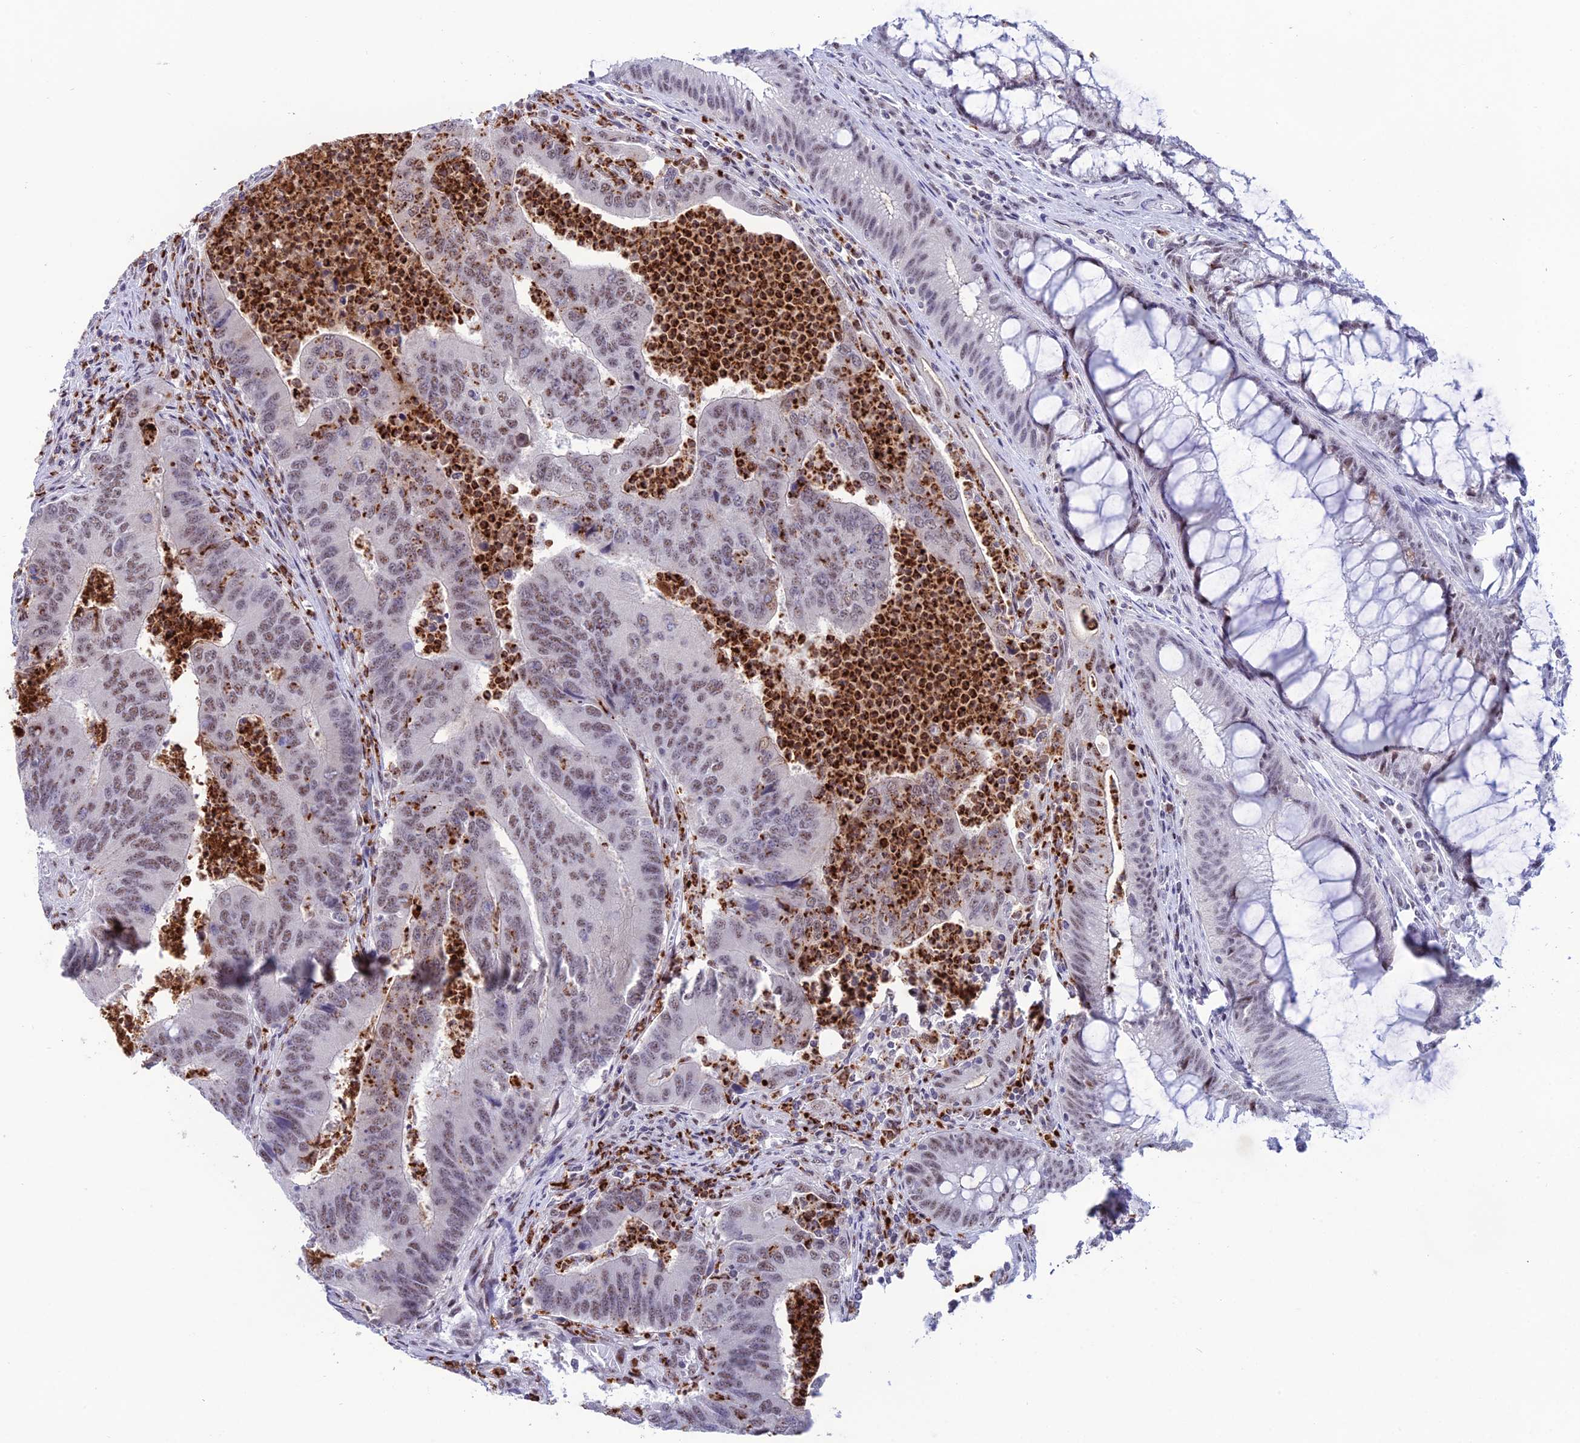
{"staining": {"intensity": "moderate", "quantity": "<25%", "location": "nuclear"}, "tissue": "colorectal cancer", "cell_type": "Tumor cells", "image_type": "cancer", "snomed": [{"axis": "morphology", "description": "Adenocarcinoma, NOS"}, {"axis": "topography", "description": "Colon"}], "caption": "The histopathology image reveals staining of colorectal adenocarcinoma, revealing moderate nuclear protein expression (brown color) within tumor cells.", "gene": "MFSD2B", "patient": {"sex": "female", "age": 67}}